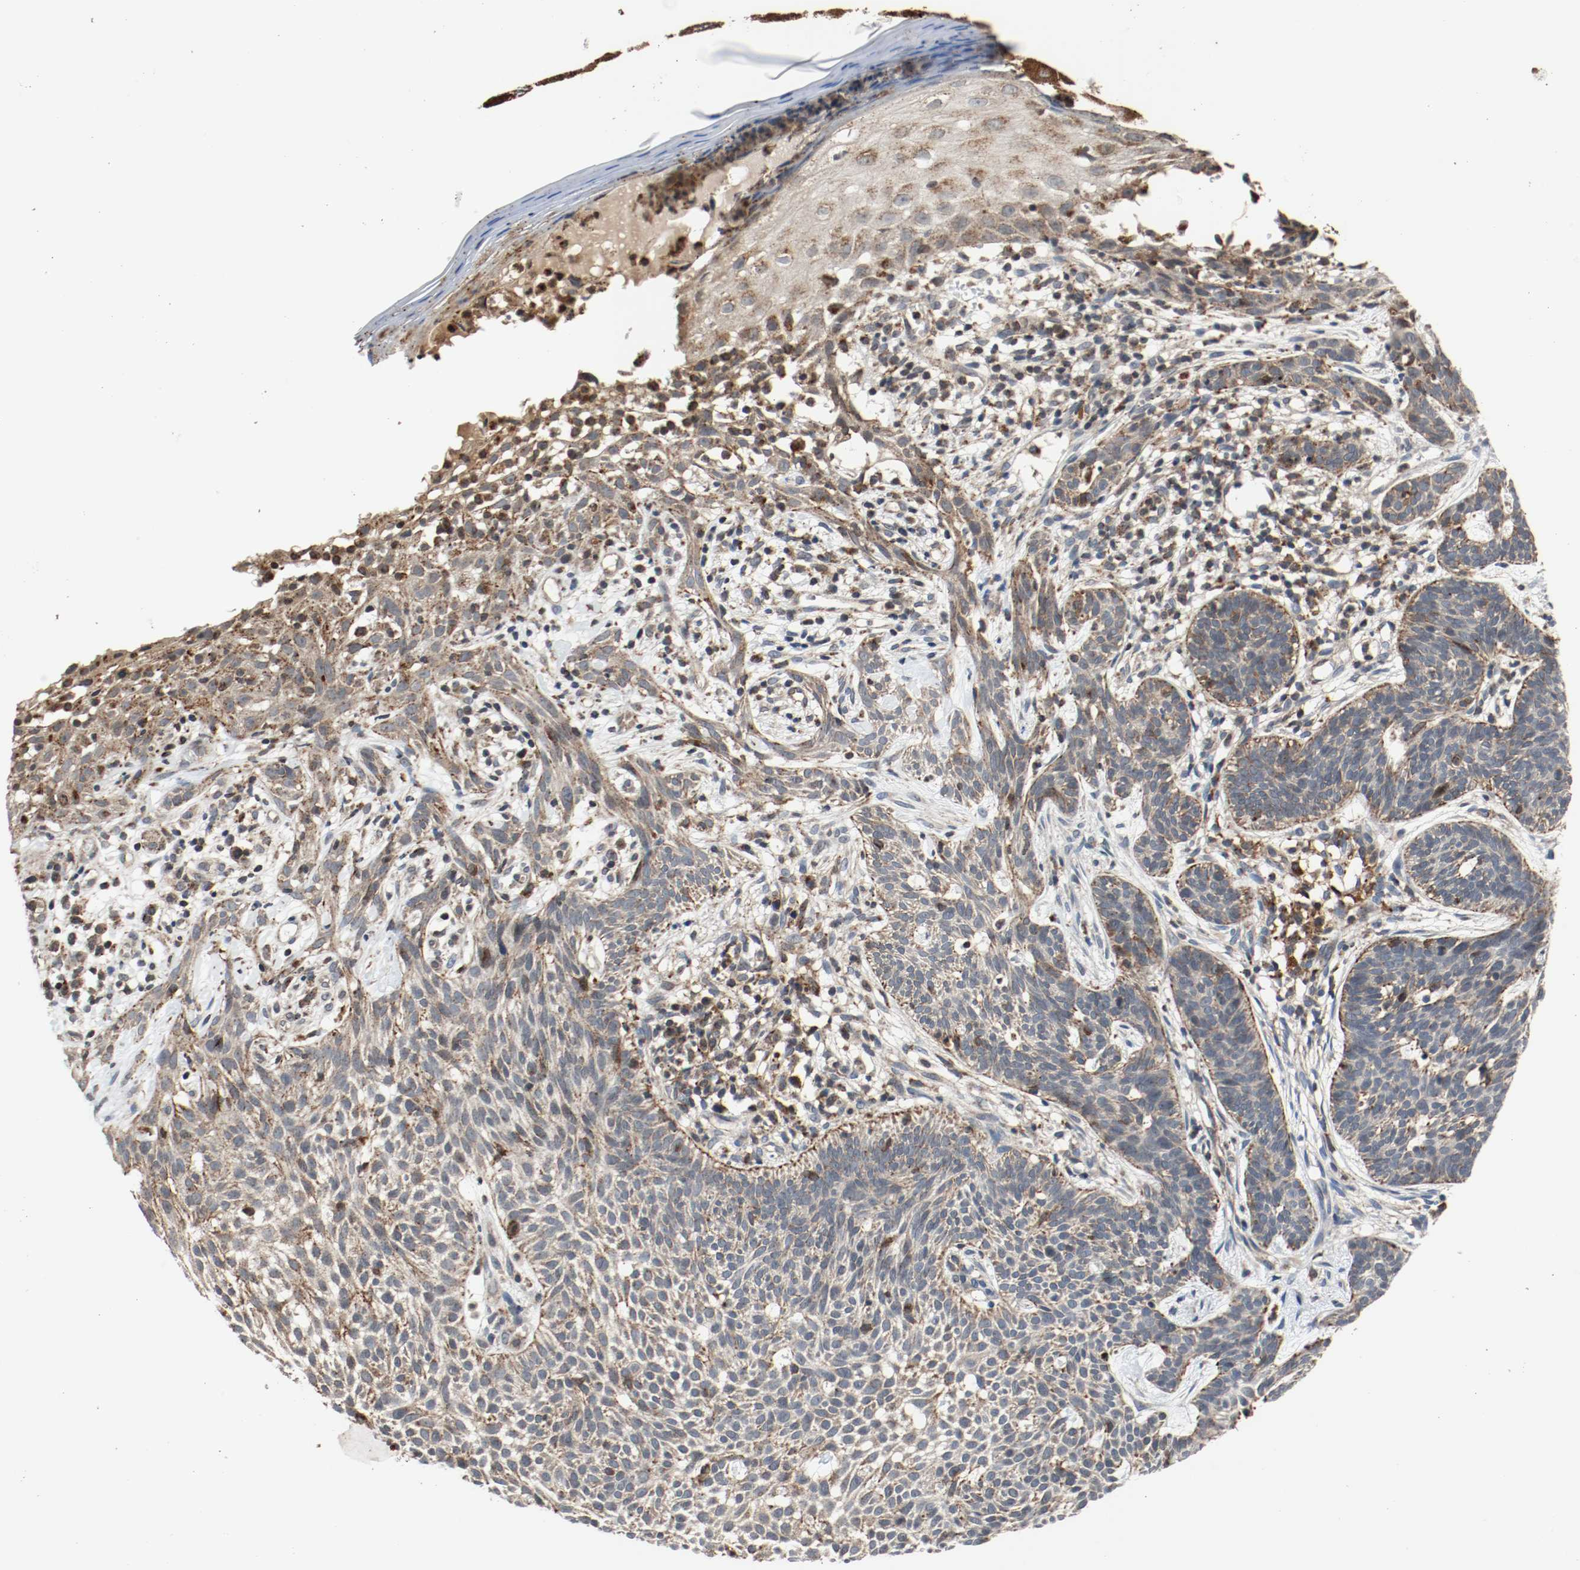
{"staining": {"intensity": "moderate", "quantity": ">75%", "location": "cytoplasmic/membranous"}, "tissue": "skin cancer", "cell_type": "Tumor cells", "image_type": "cancer", "snomed": [{"axis": "morphology", "description": "Normal tissue, NOS"}, {"axis": "morphology", "description": "Basal cell carcinoma"}, {"axis": "topography", "description": "Skin"}], "caption": "Approximately >75% of tumor cells in human skin basal cell carcinoma demonstrate moderate cytoplasmic/membranous protein expression as visualized by brown immunohistochemical staining.", "gene": "LAMP2", "patient": {"sex": "female", "age": 69}}